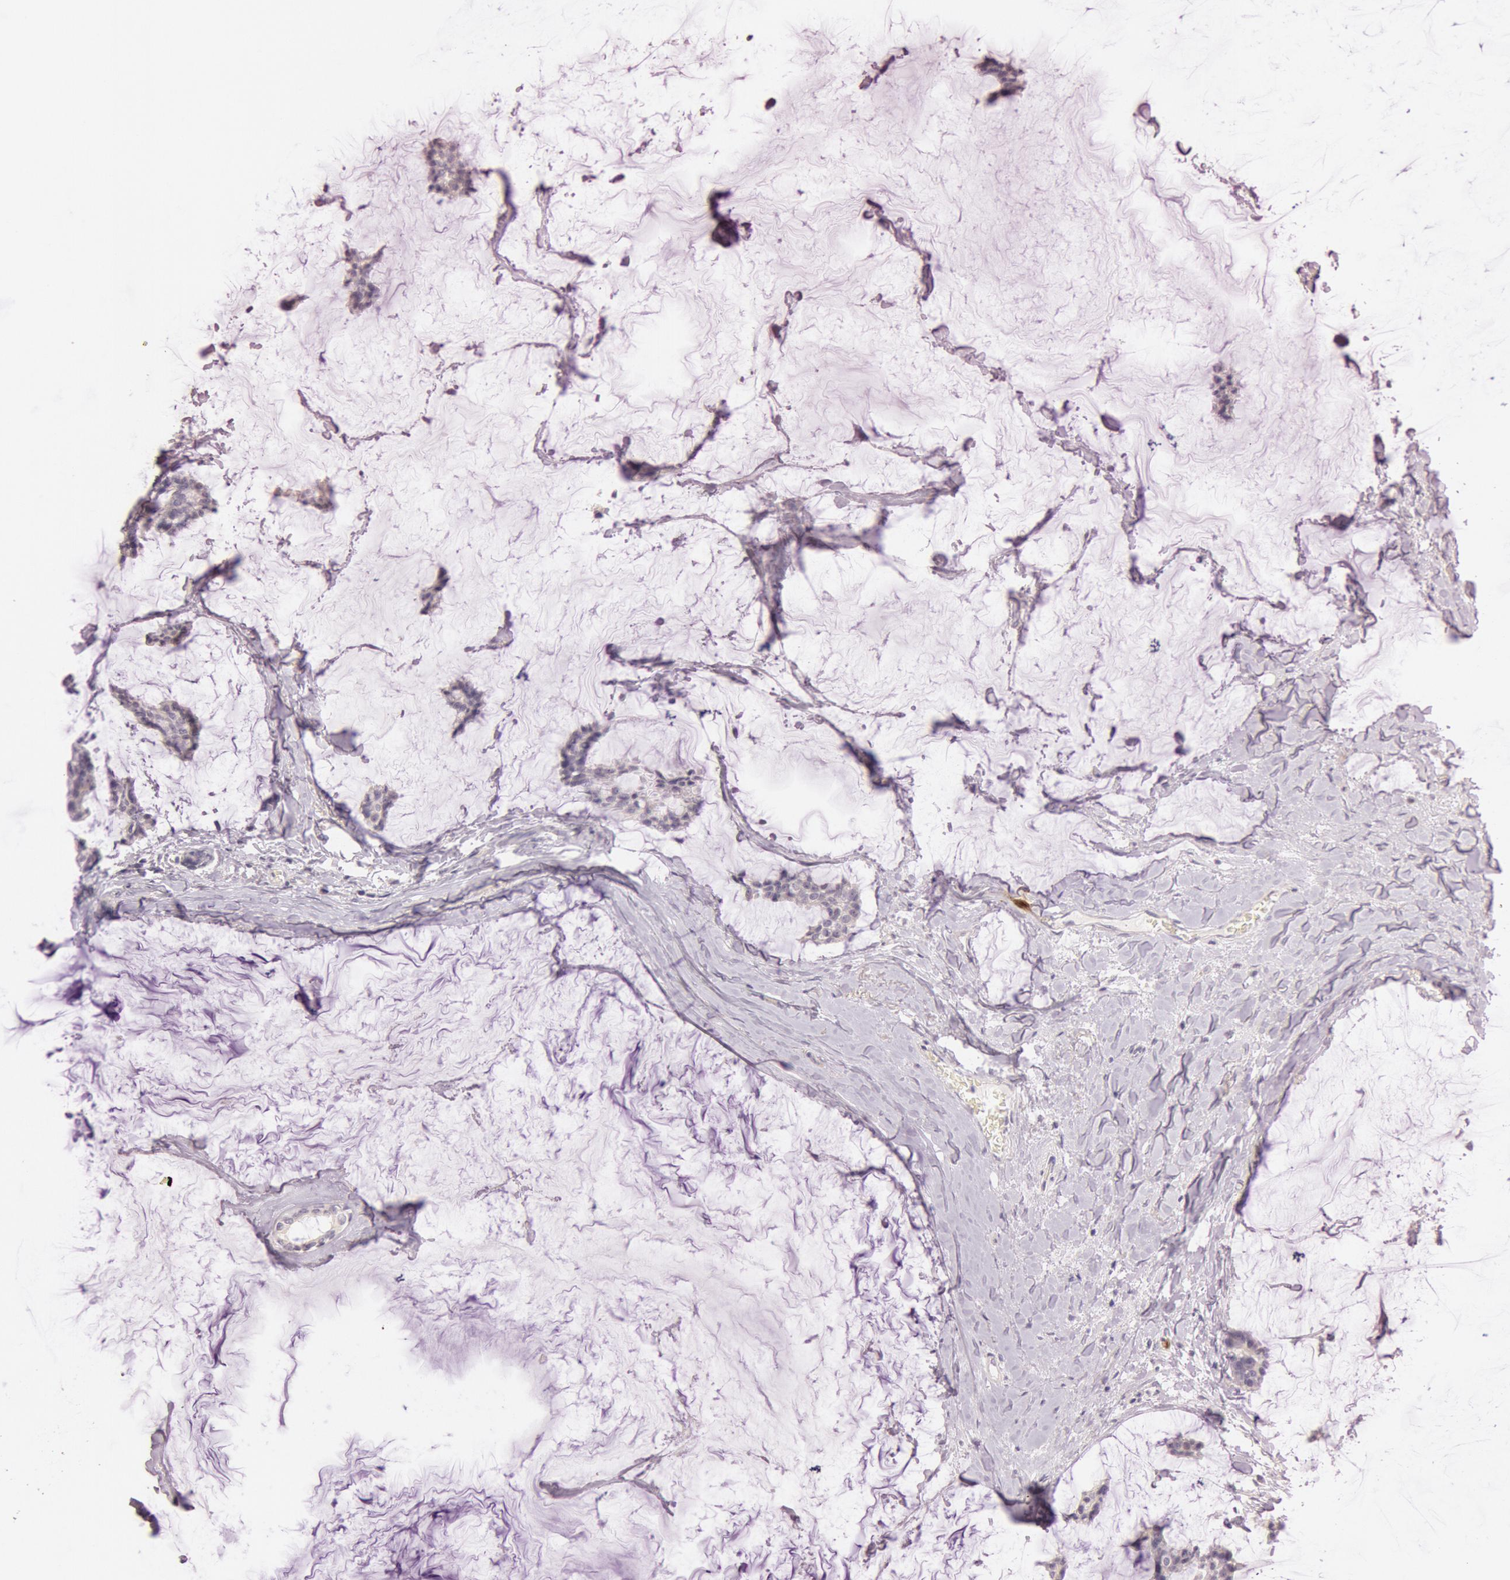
{"staining": {"intensity": "negative", "quantity": "none", "location": "none"}, "tissue": "breast cancer", "cell_type": "Tumor cells", "image_type": "cancer", "snomed": [{"axis": "morphology", "description": "Duct carcinoma"}, {"axis": "topography", "description": "Breast"}], "caption": "An image of human intraductal carcinoma (breast) is negative for staining in tumor cells.", "gene": "KDM6A", "patient": {"sex": "female", "age": 93}}